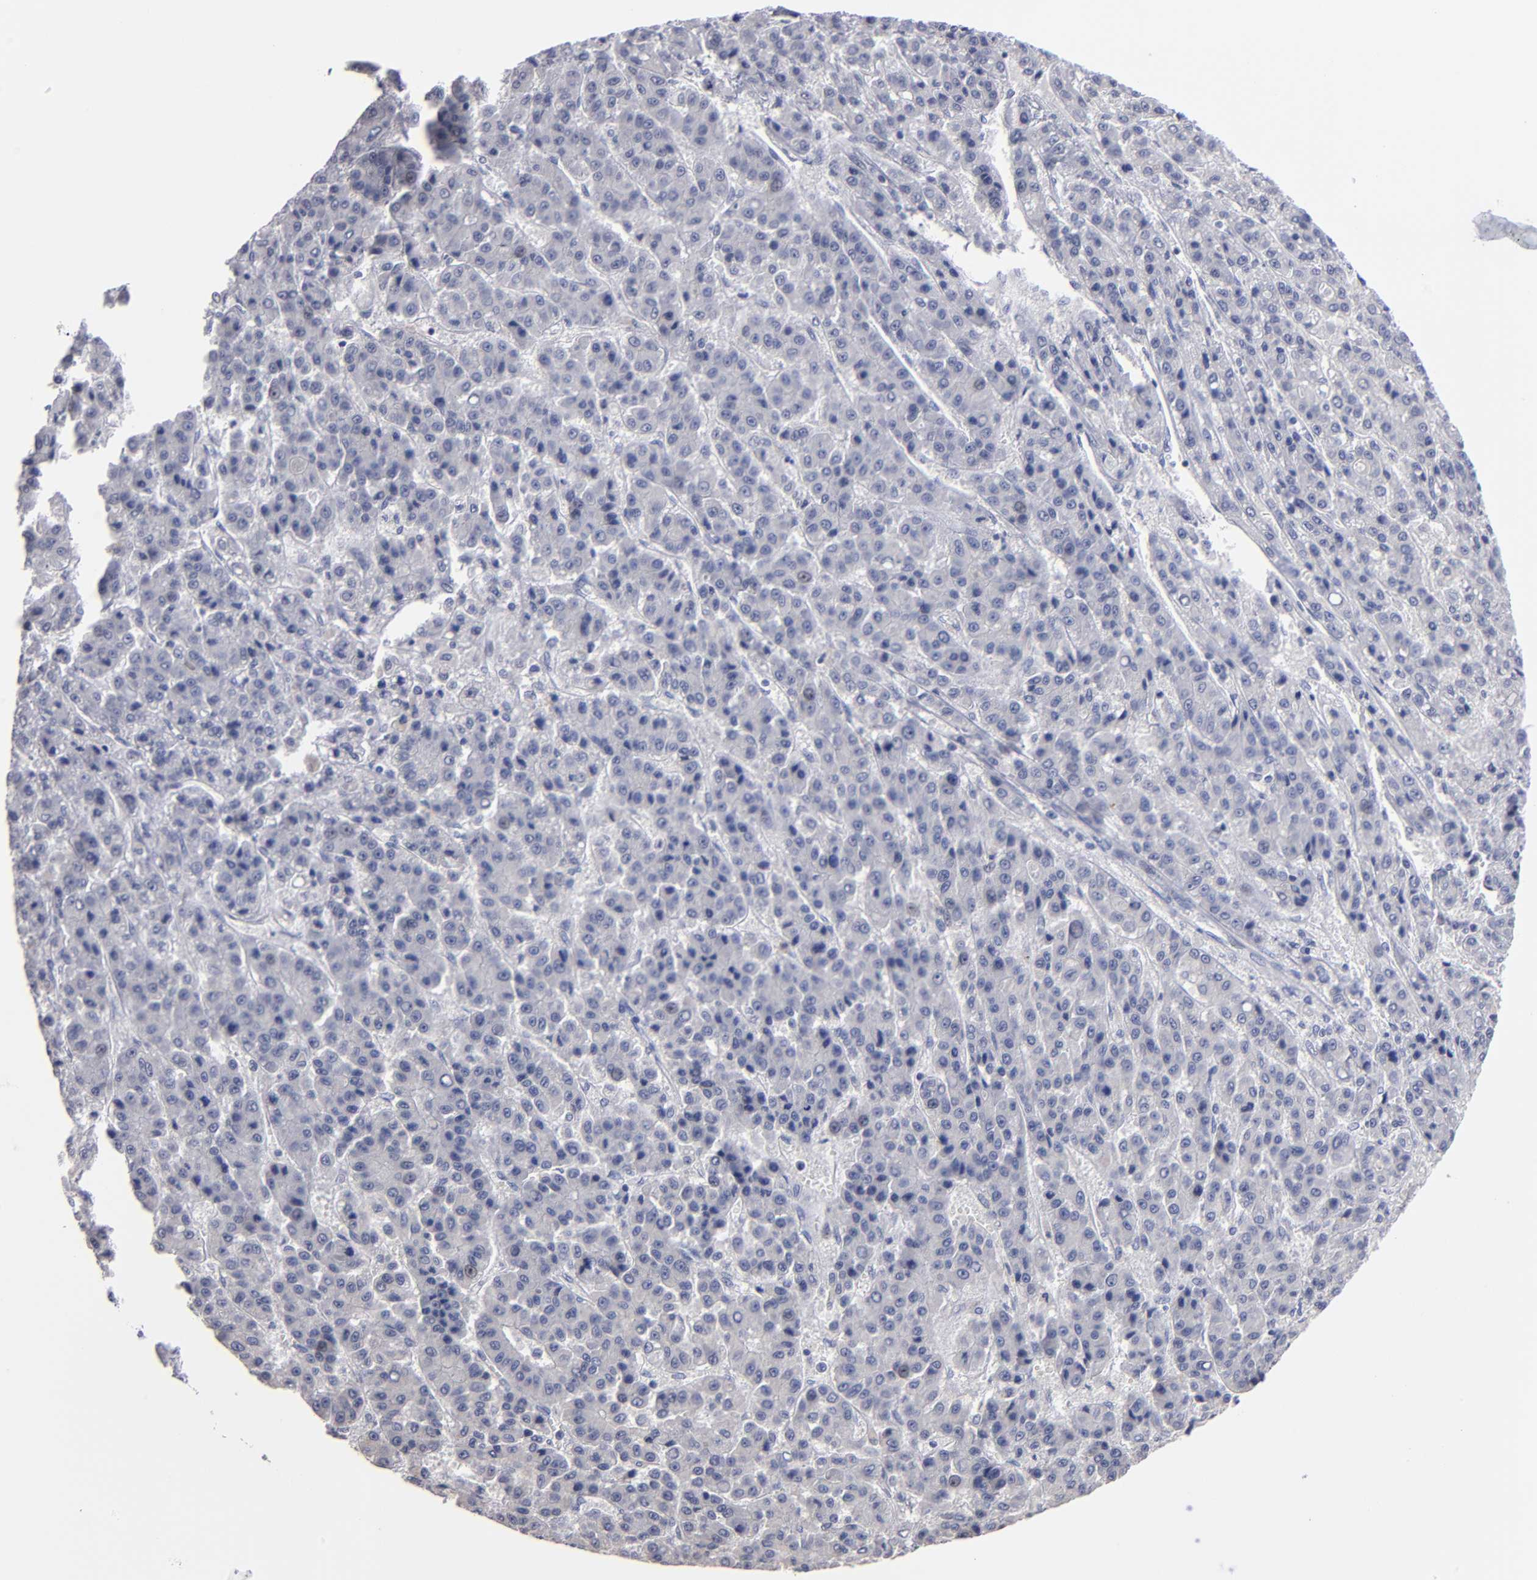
{"staining": {"intensity": "negative", "quantity": "none", "location": "none"}, "tissue": "liver cancer", "cell_type": "Tumor cells", "image_type": "cancer", "snomed": [{"axis": "morphology", "description": "Carcinoma, Hepatocellular, NOS"}, {"axis": "topography", "description": "Liver"}], "caption": "DAB (3,3'-diaminobenzidine) immunohistochemical staining of hepatocellular carcinoma (liver) shows no significant expression in tumor cells. (DAB immunohistochemistry (IHC), high magnification).", "gene": "RPH3A", "patient": {"sex": "male", "age": 70}}